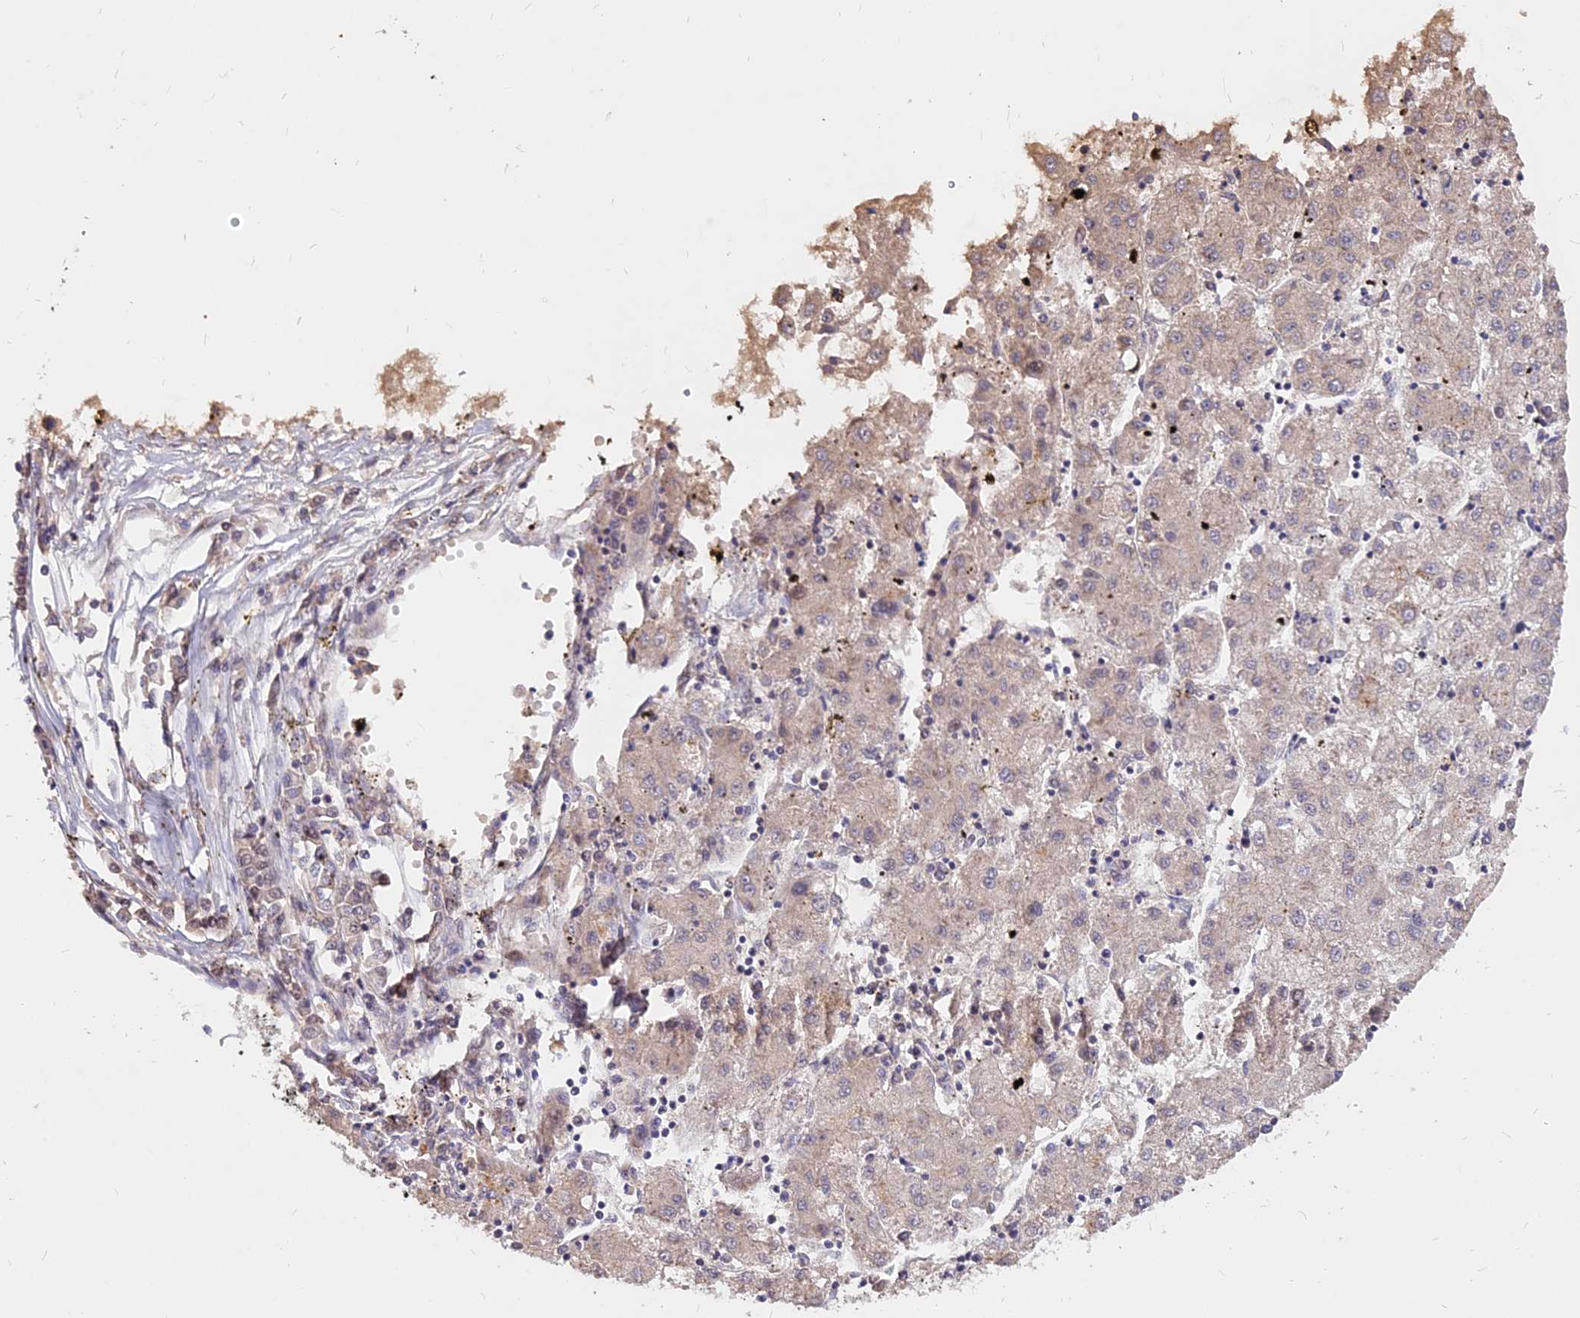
{"staining": {"intensity": "weak", "quantity": "25%-75%", "location": "cytoplasmic/membranous"}, "tissue": "liver cancer", "cell_type": "Tumor cells", "image_type": "cancer", "snomed": [{"axis": "morphology", "description": "Carcinoma, Hepatocellular, NOS"}, {"axis": "topography", "description": "Liver"}], "caption": "Approximately 25%-75% of tumor cells in hepatocellular carcinoma (liver) exhibit weak cytoplasmic/membranous protein staining as visualized by brown immunohistochemical staining.", "gene": "C11orf68", "patient": {"sex": "male", "age": 72}}